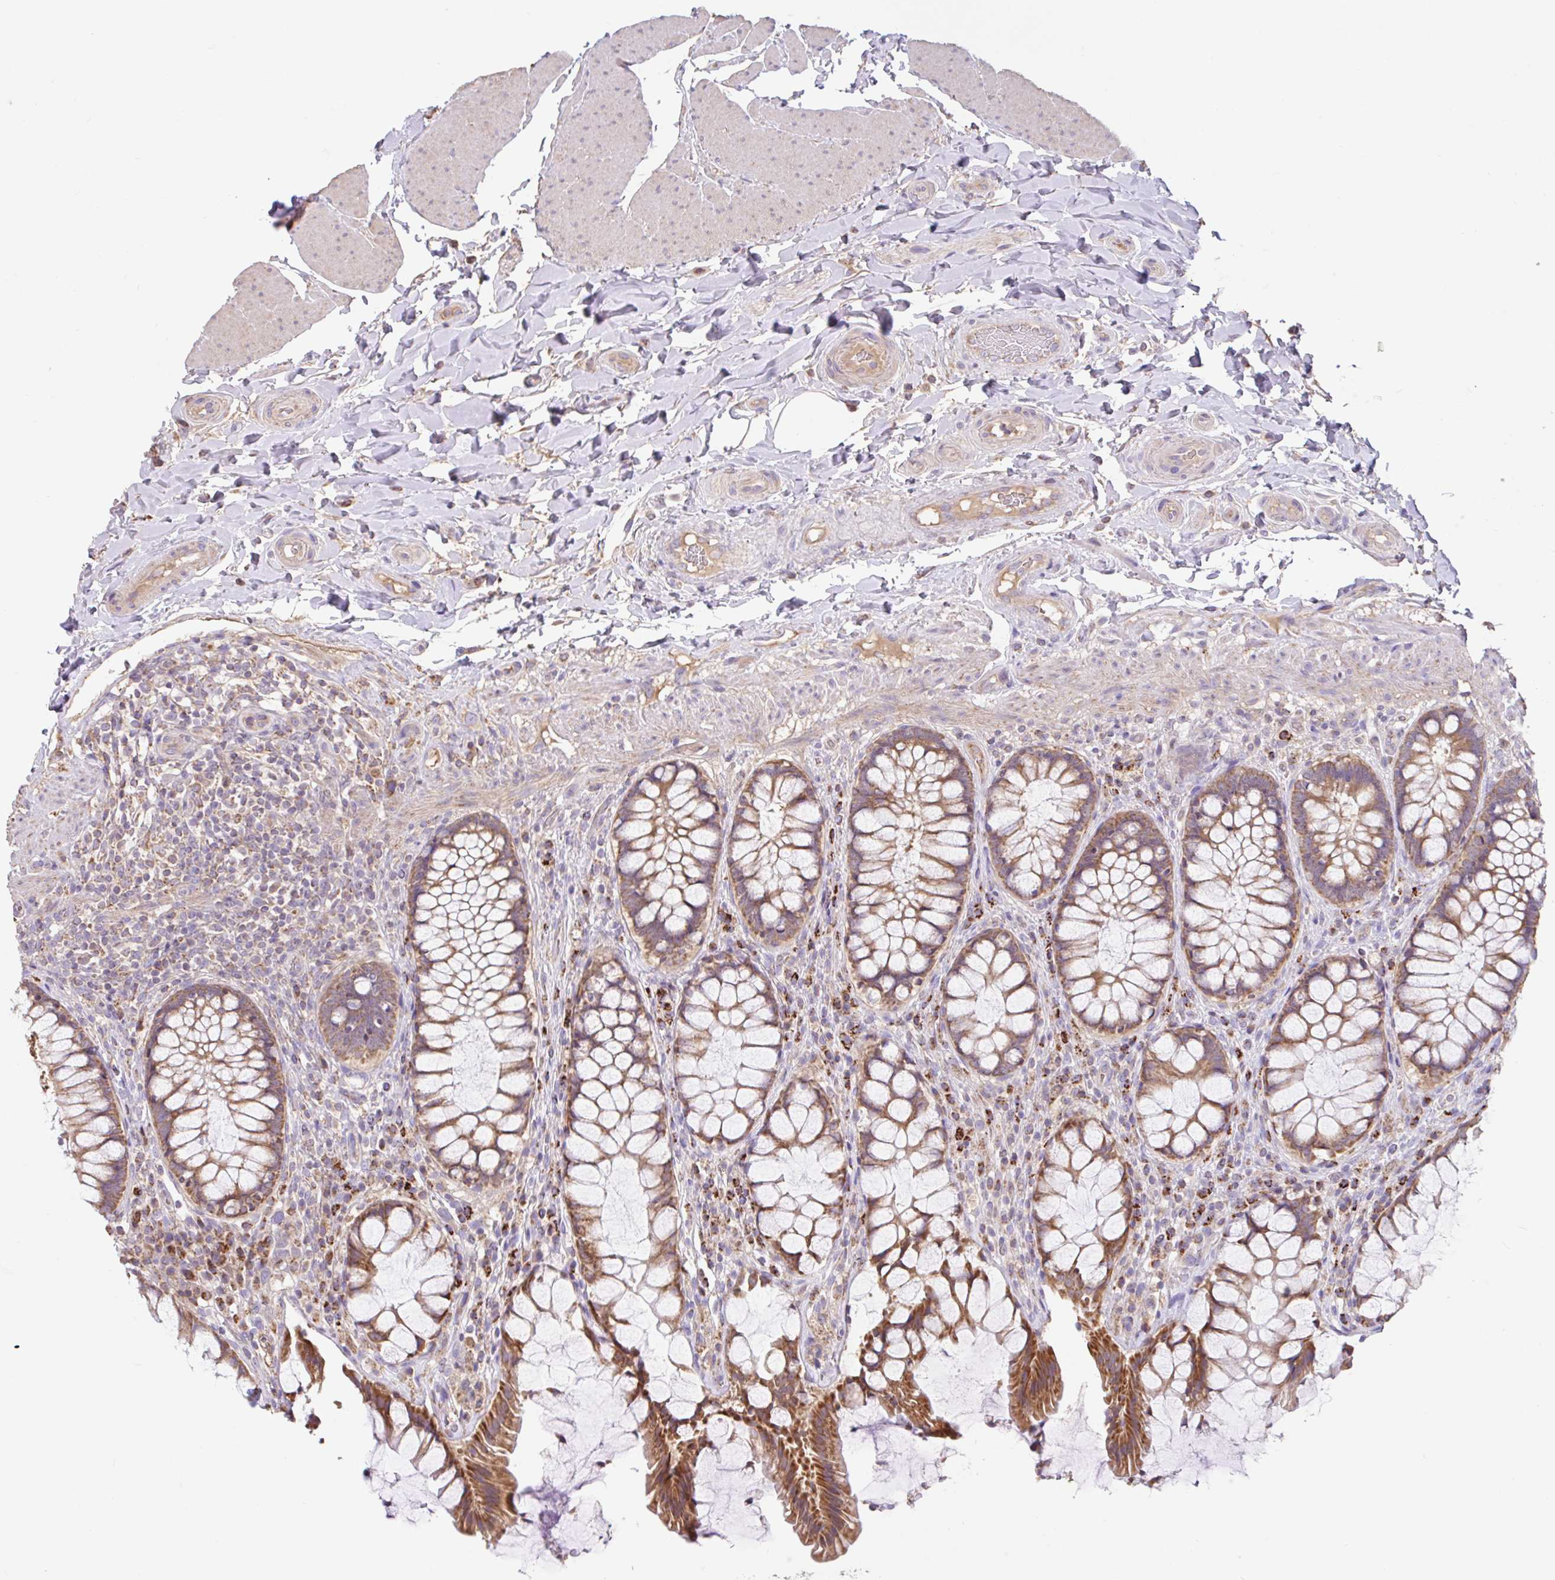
{"staining": {"intensity": "moderate", "quantity": ">75%", "location": "cytoplasmic/membranous"}, "tissue": "rectum", "cell_type": "Glandular cells", "image_type": "normal", "snomed": [{"axis": "morphology", "description": "Normal tissue, NOS"}, {"axis": "topography", "description": "Rectum"}], "caption": "The histopathology image shows immunohistochemical staining of benign rectum. There is moderate cytoplasmic/membranous positivity is identified in approximately >75% of glandular cells.", "gene": "RALBP1", "patient": {"sex": "female", "age": 58}}